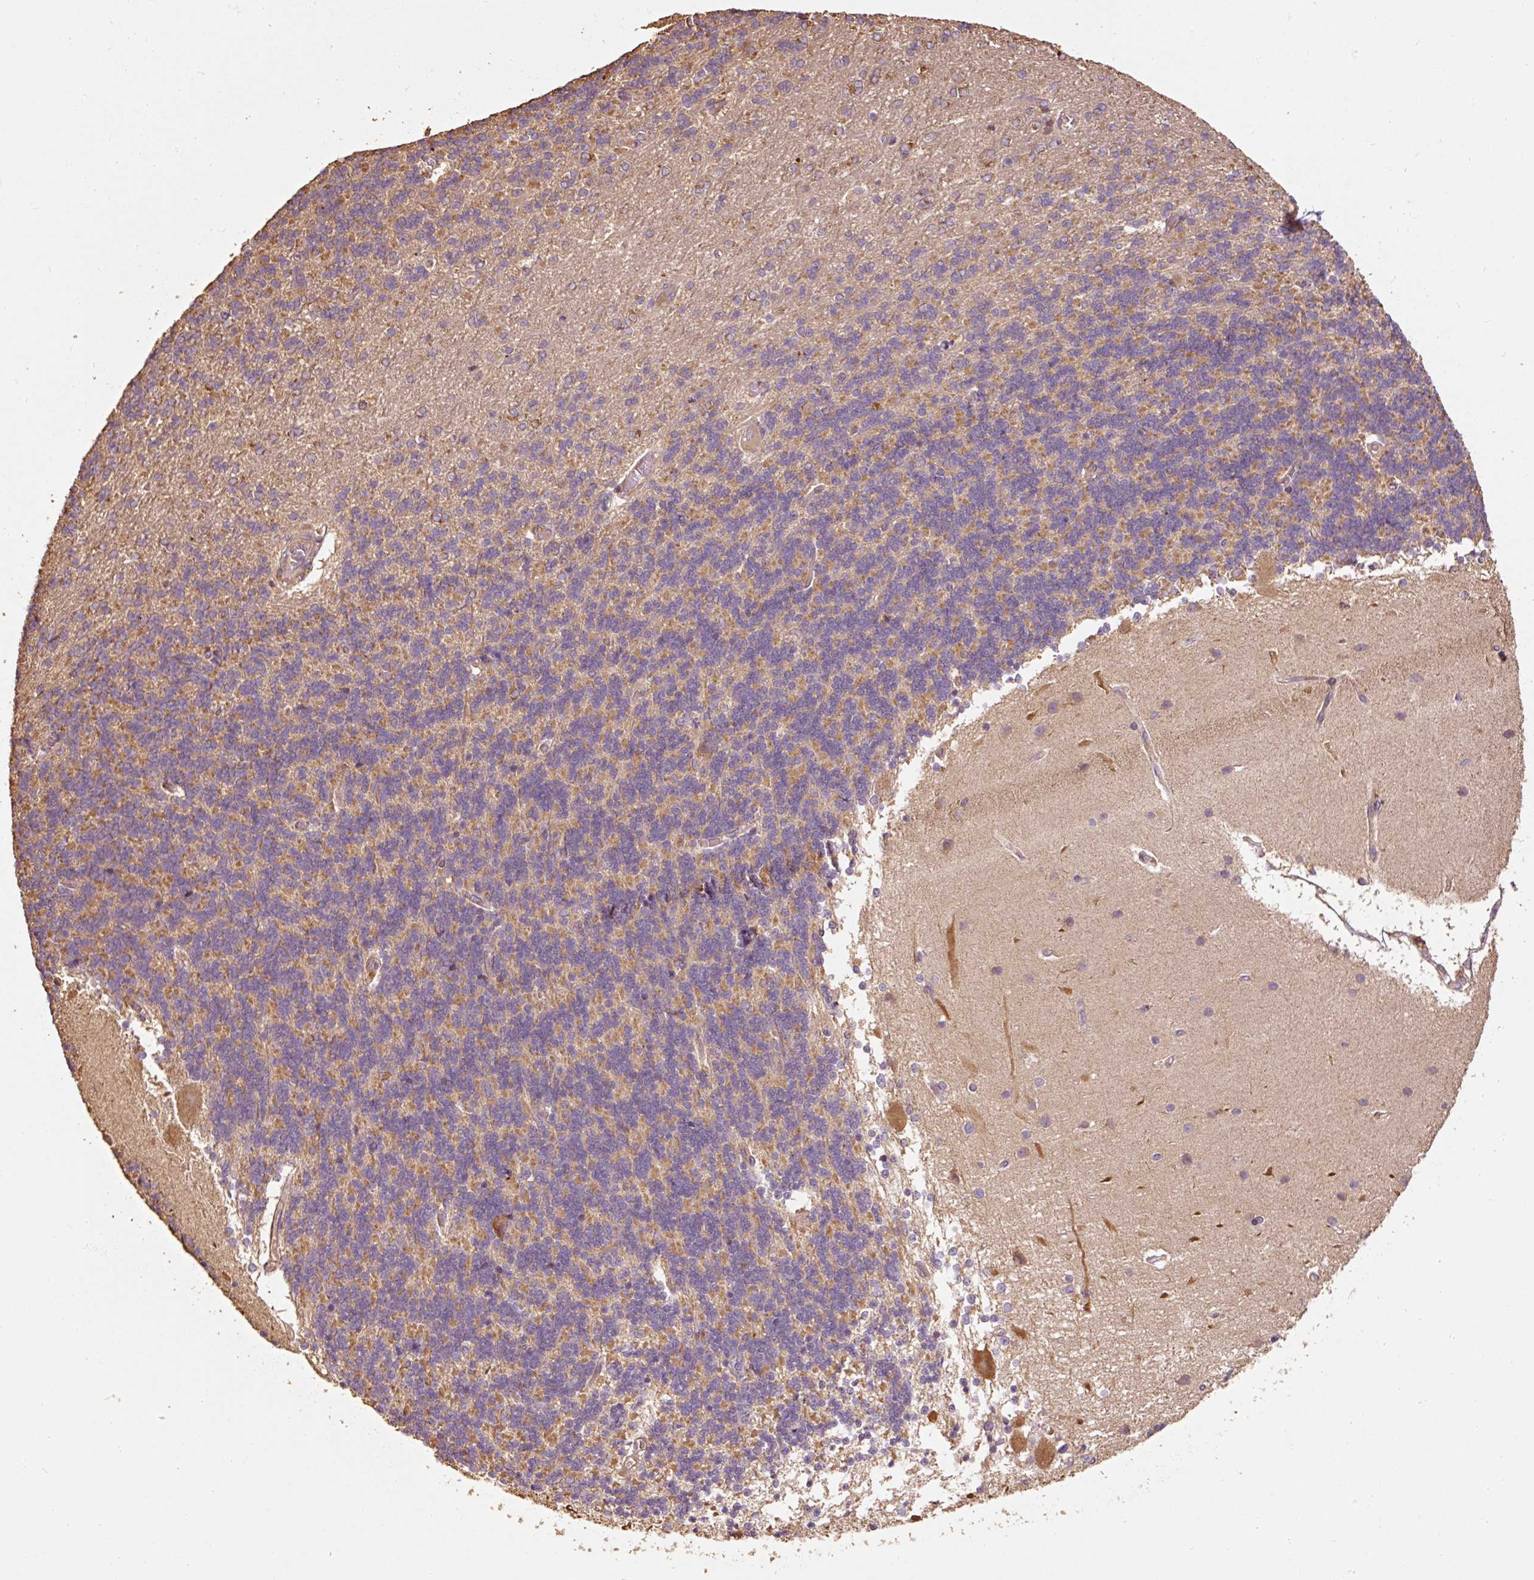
{"staining": {"intensity": "moderate", "quantity": "25%-75%", "location": "cytoplasmic/membranous"}, "tissue": "cerebellum", "cell_type": "Cells in granular layer", "image_type": "normal", "snomed": [{"axis": "morphology", "description": "Normal tissue, NOS"}, {"axis": "topography", "description": "Cerebellum"}], "caption": "IHC of benign cerebellum displays medium levels of moderate cytoplasmic/membranous positivity in about 25%-75% of cells in granular layer.", "gene": "EFHC1", "patient": {"sex": "female", "age": 54}}